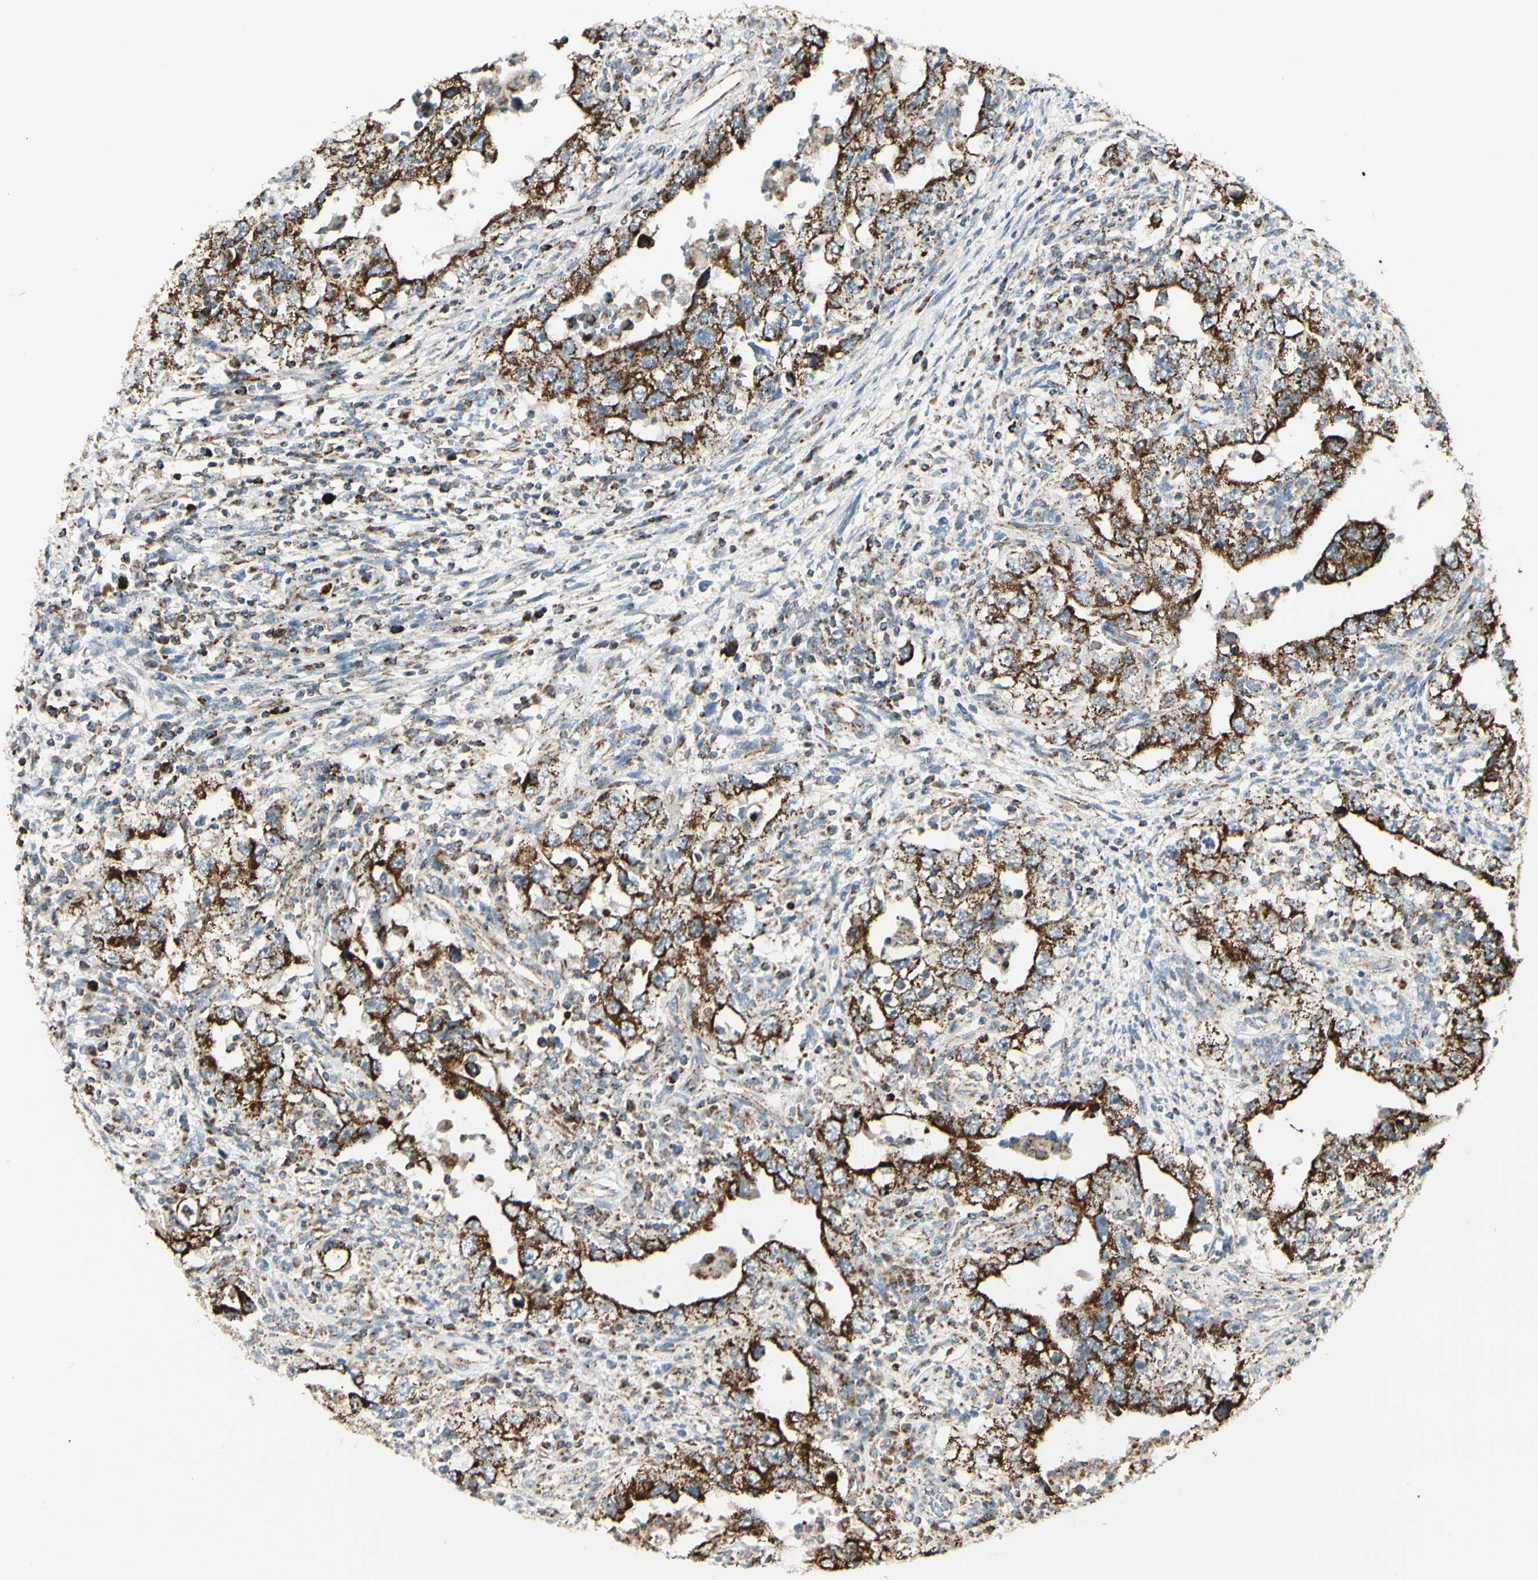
{"staining": {"intensity": "strong", "quantity": ">75%", "location": "cytoplasmic/membranous"}, "tissue": "testis cancer", "cell_type": "Tumor cells", "image_type": "cancer", "snomed": [{"axis": "morphology", "description": "Carcinoma, Embryonal, NOS"}, {"axis": "topography", "description": "Testis"}], "caption": "Testis cancer (embryonal carcinoma) stained with a protein marker shows strong staining in tumor cells.", "gene": "ANKS6", "patient": {"sex": "male", "age": 26}}